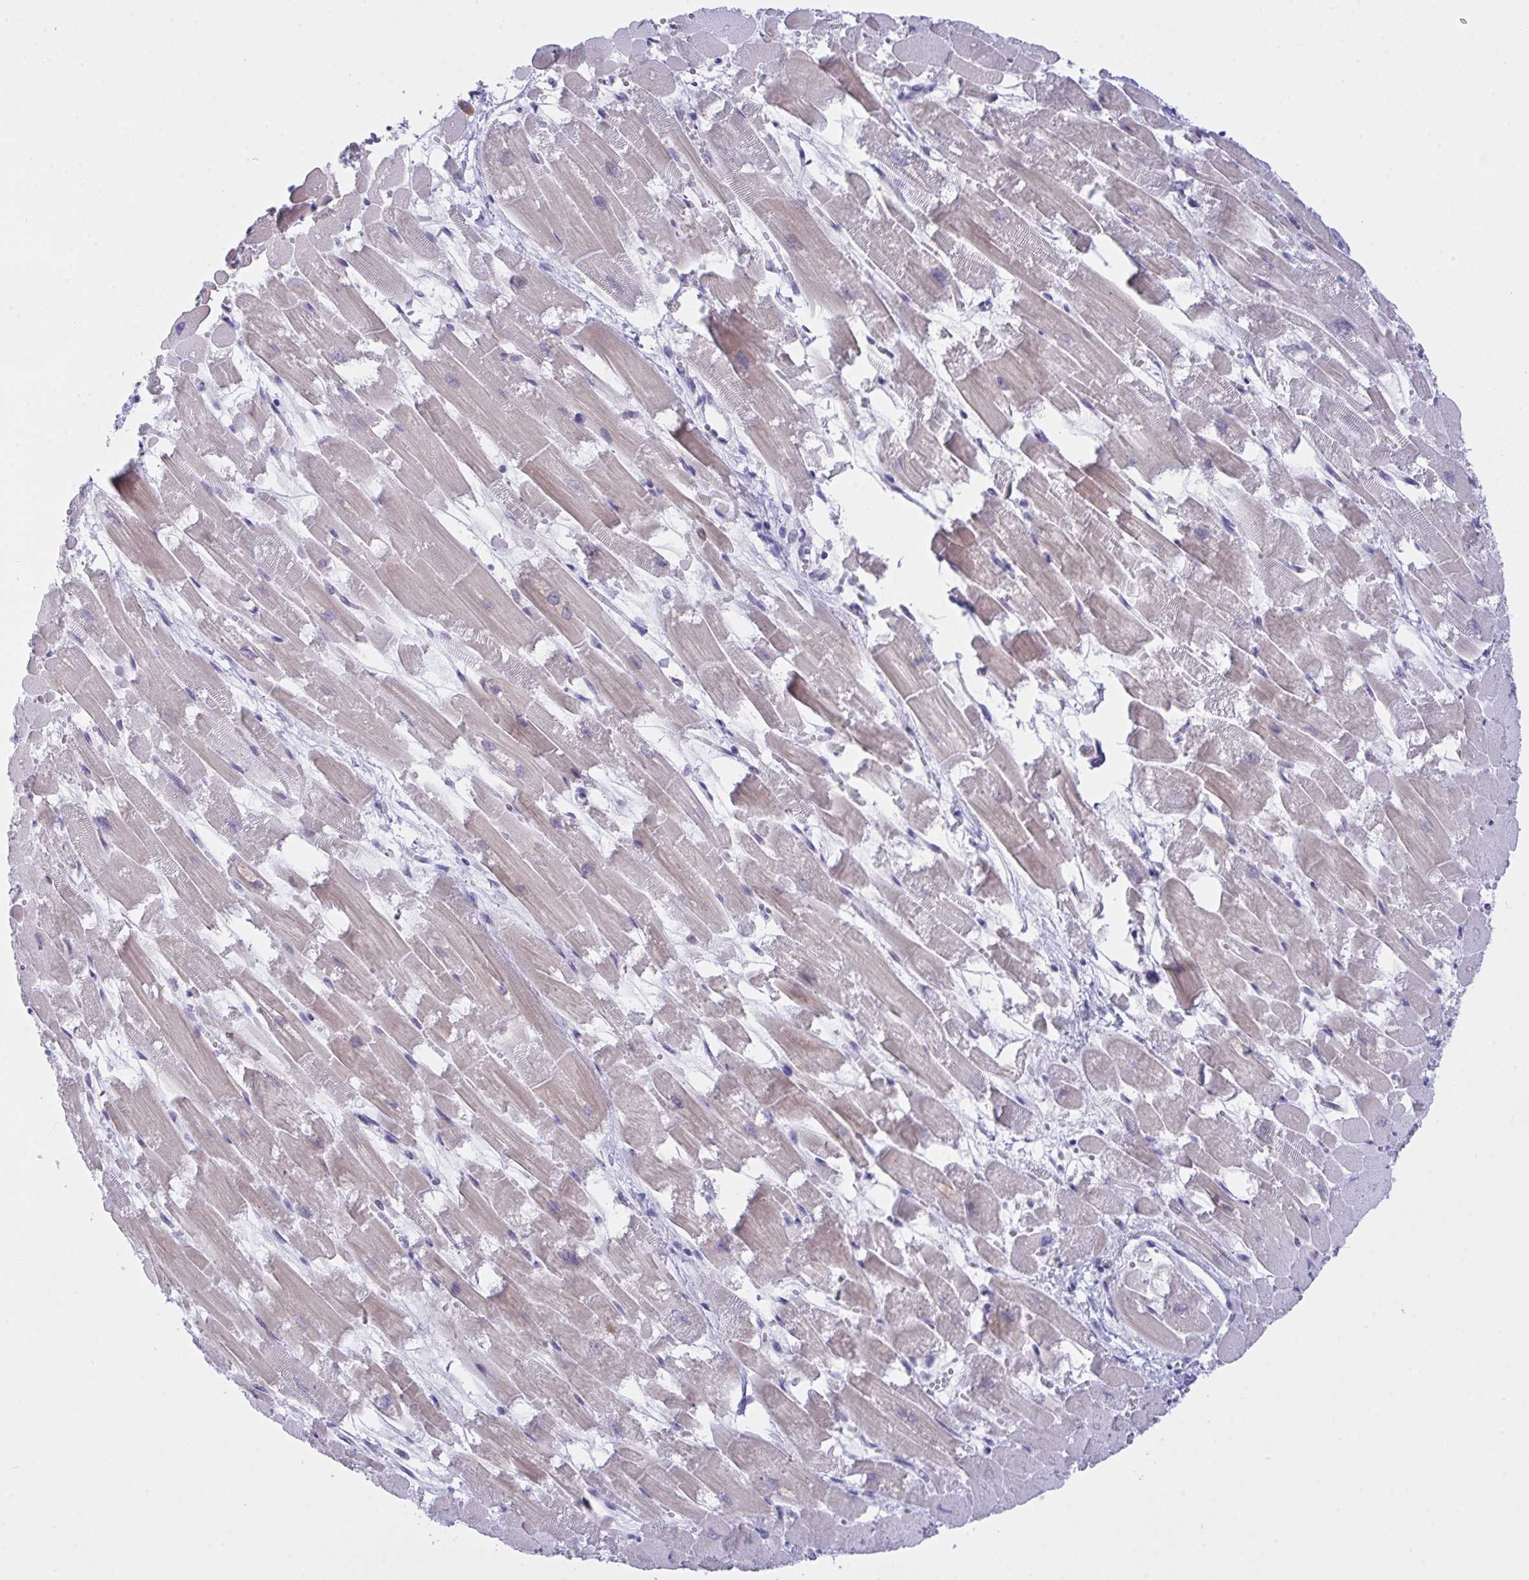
{"staining": {"intensity": "weak", "quantity": "25%-75%", "location": "cytoplasmic/membranous"}, "tissue": "heart muscle", "cell_type": "Cardiomyocytes", "image_type": "normal", "snomed": [{"axis": "morphology", "description": "Normal tissue, NOS"}, {"axis": "topography", "description": "Heart"}], "caption": "Heart muscle stained for a protein (brown) exhibits weak cytoplasmic/membranous positive positivity in about 25%-75% of cardiomyocytes.", "gene": "FBXL22", "patient": {"sex": "female", "age": 52}}